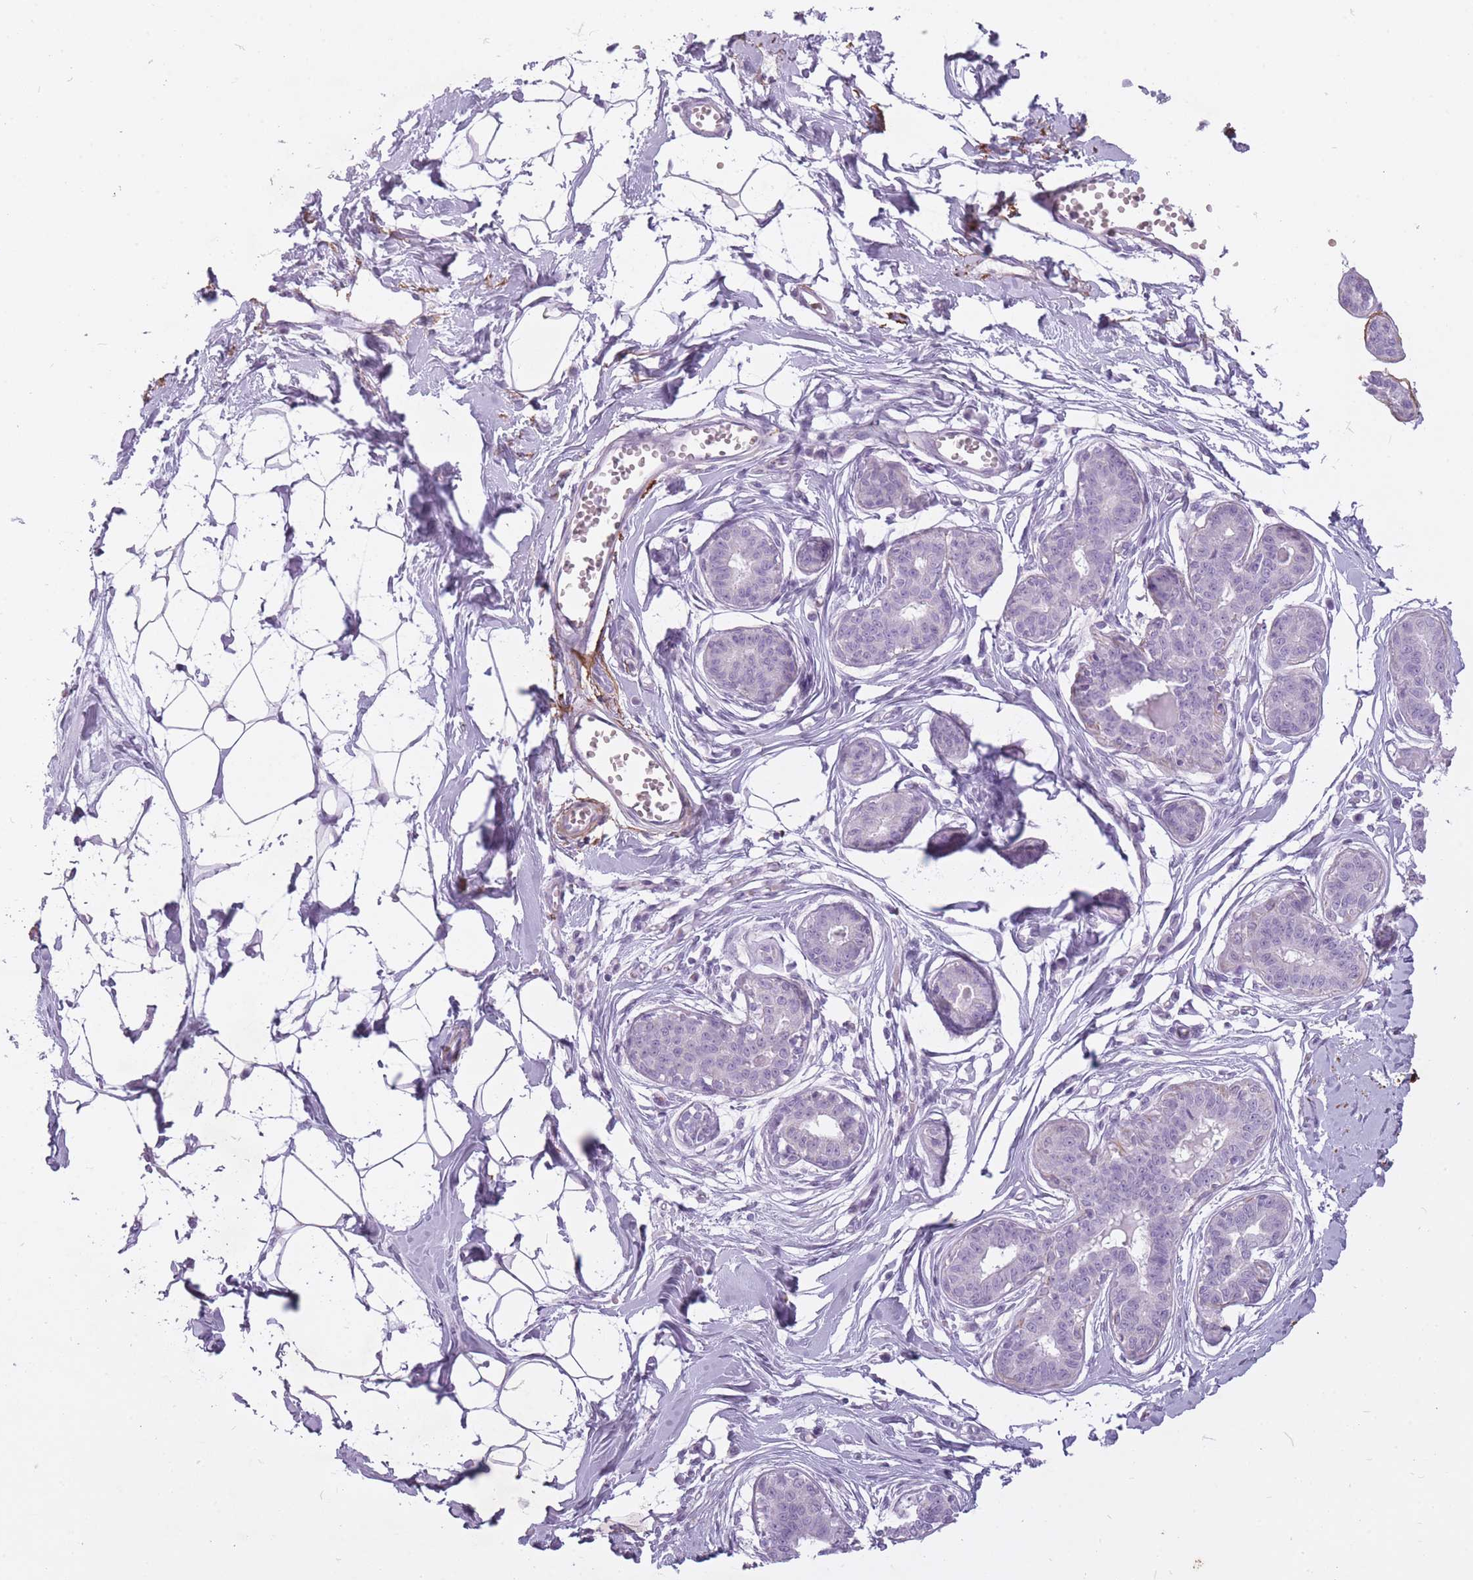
{"staining": {"intensity": "negative", "quantity": "none", "location": "none"}, "tissue": "breast", "cell_type": "Adipocytes", "image_type": "normal", "snomed": [{"axis": "morphology", "description": "Normal tissue, NOS"}, {"axis": "topography", "description": "Breast"}], "caption": "Human breast stained for a protein using IHC displays no expression in adipocytes.", "gene": "RFX4", "patient": {"sex": "female", "age": 45}}